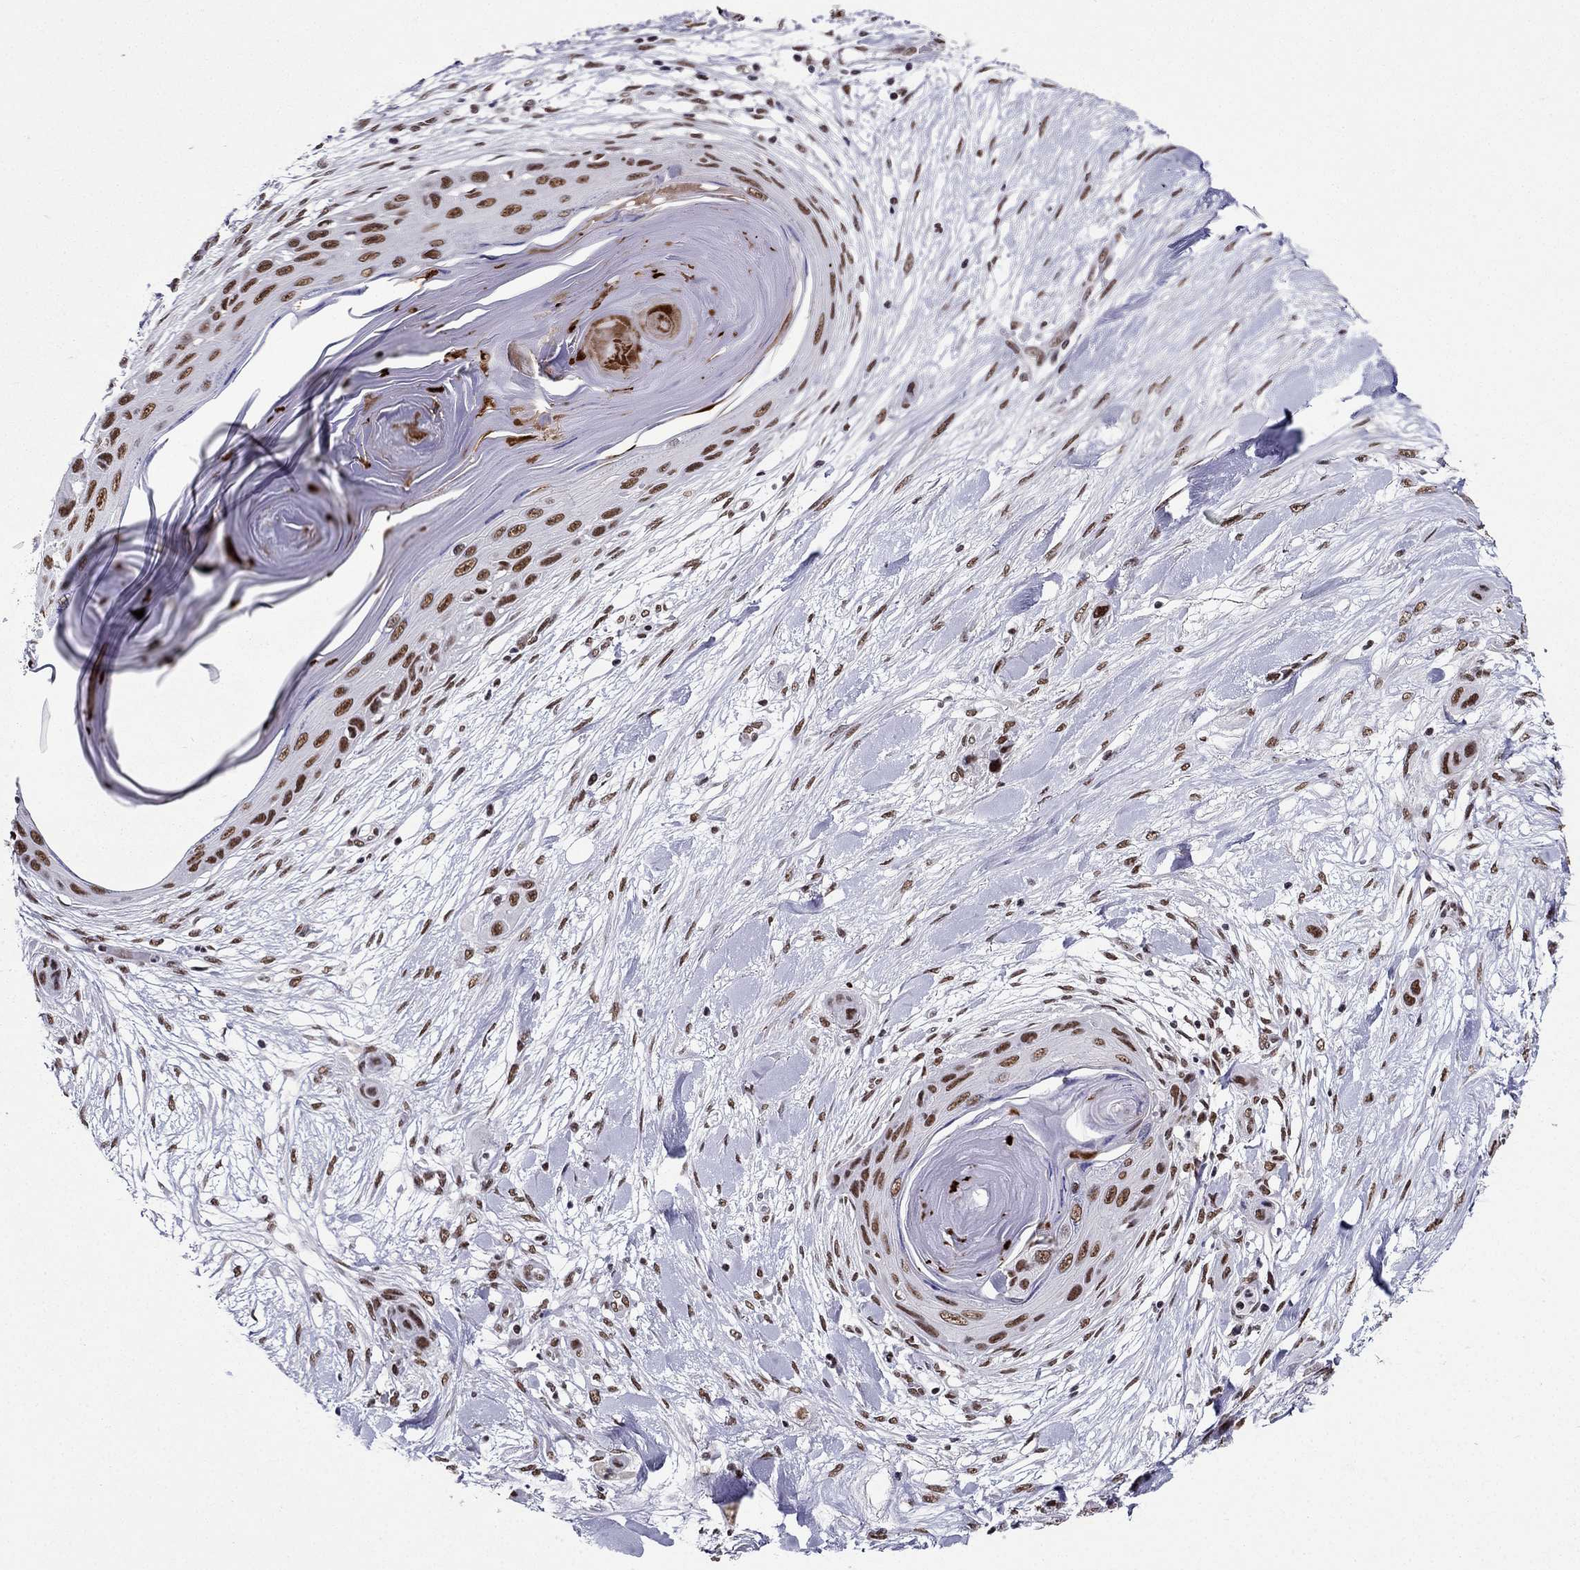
{"staining": {"intensity": "strong", "quantity": ">75%", "location": "nuclear"}, "tissue": "skin cancer", "cell_type": "Tumor cells", "image_type": "cancer", "snomed": [{"axis": "morphology", "description": "Squamous cell carcinoma, NOS"}, {"axis": "topography", "description": "Skin"}], "caption": "Skin cancer (squamous cell carcinoma) stained with IHC reveals strong nuclear positivity in approximately >75% of tumor cells.", "gene": "ZNF420", "patient": {"sex": "male", "age": 79}}